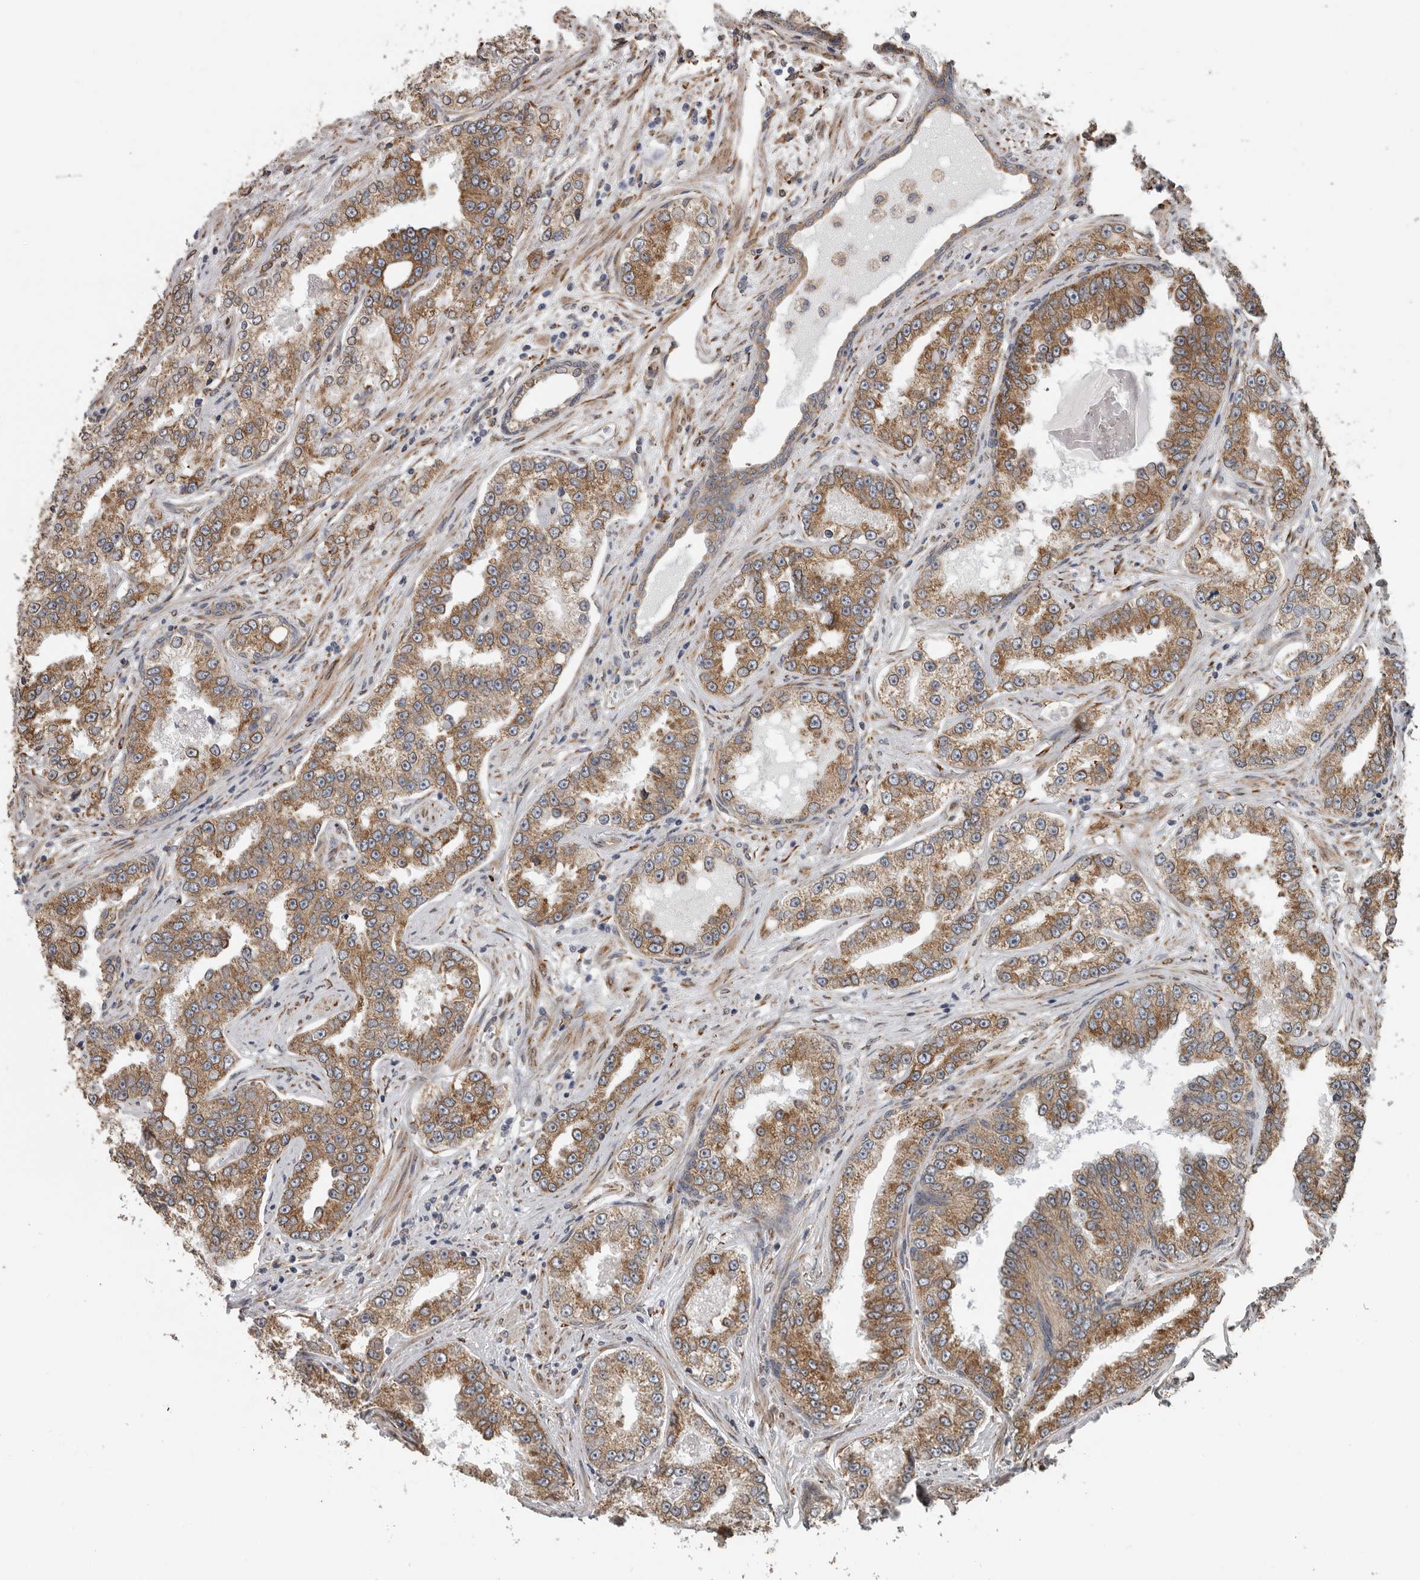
{"staining": {"intensity": "moderate", "quantity": ">75%", "location": "cytoplasmic/membranous"}, "tissue": "prostate cancer", "cell_type": "Tumor cells", "image_type": "cancer", "snomed": [{"axis": "morphology", "description": "Normal tissue, NOS"}, {"axis": "morphology", "description": "Adenocarcinoma, High grade"}, {"axis": "topography", "description": "Prostate"}], "caption": "There is medium levels of moderate cytoplasmic/membranous positivity in tumor cells of high-grade adenocarcinoma (prostate), as demonstrated by immunohistochemical staining (brown color).", "gene": "CEP350", "patient": {"sex": "male", "age": 83}}